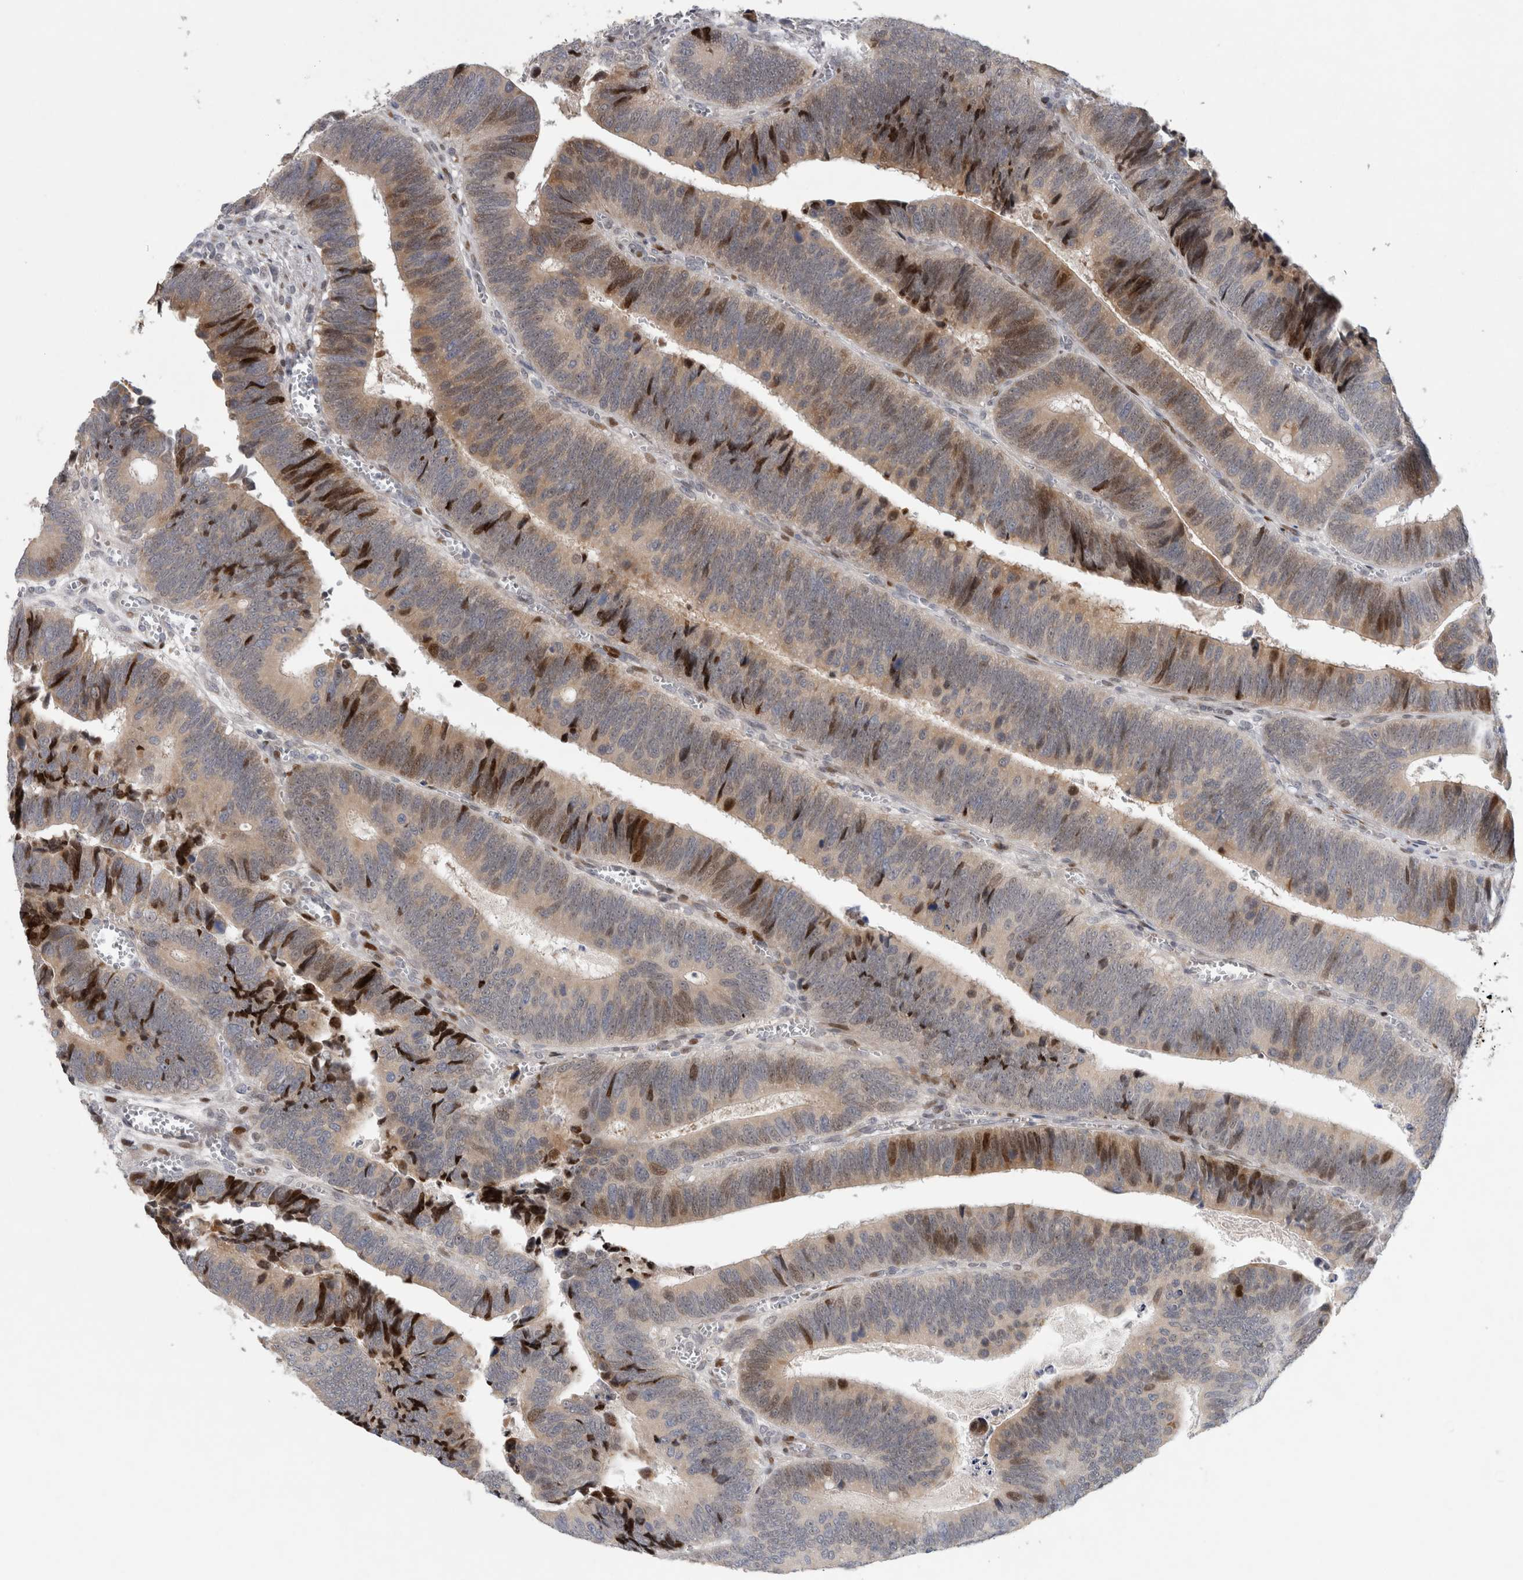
{"staining": {"intensity": "strong", "quantity": "<25%", "location": "cytoplasmic/membranous,nuclear"}, "tissue": "colorectal cancer", "cell_type": "Tumor cells", "image_type": "cancer", "snomed": [{"axis": "morphology", "description": "Inflammation, NOS"}, {"axis": "morphology", "description": "Adenocarcinoma, NOS"}, {"axis": "topography", "description": "Colon"}], "caption": "Immunohistochemical staining of human adenocarcinoma (colorectal) demonstrates strong cytoplasmic/membranous and nuclear protein staining in about <25% of tumor cells.", "gene": "RBM48", "patient": {"sex": "male", "age": 72}}